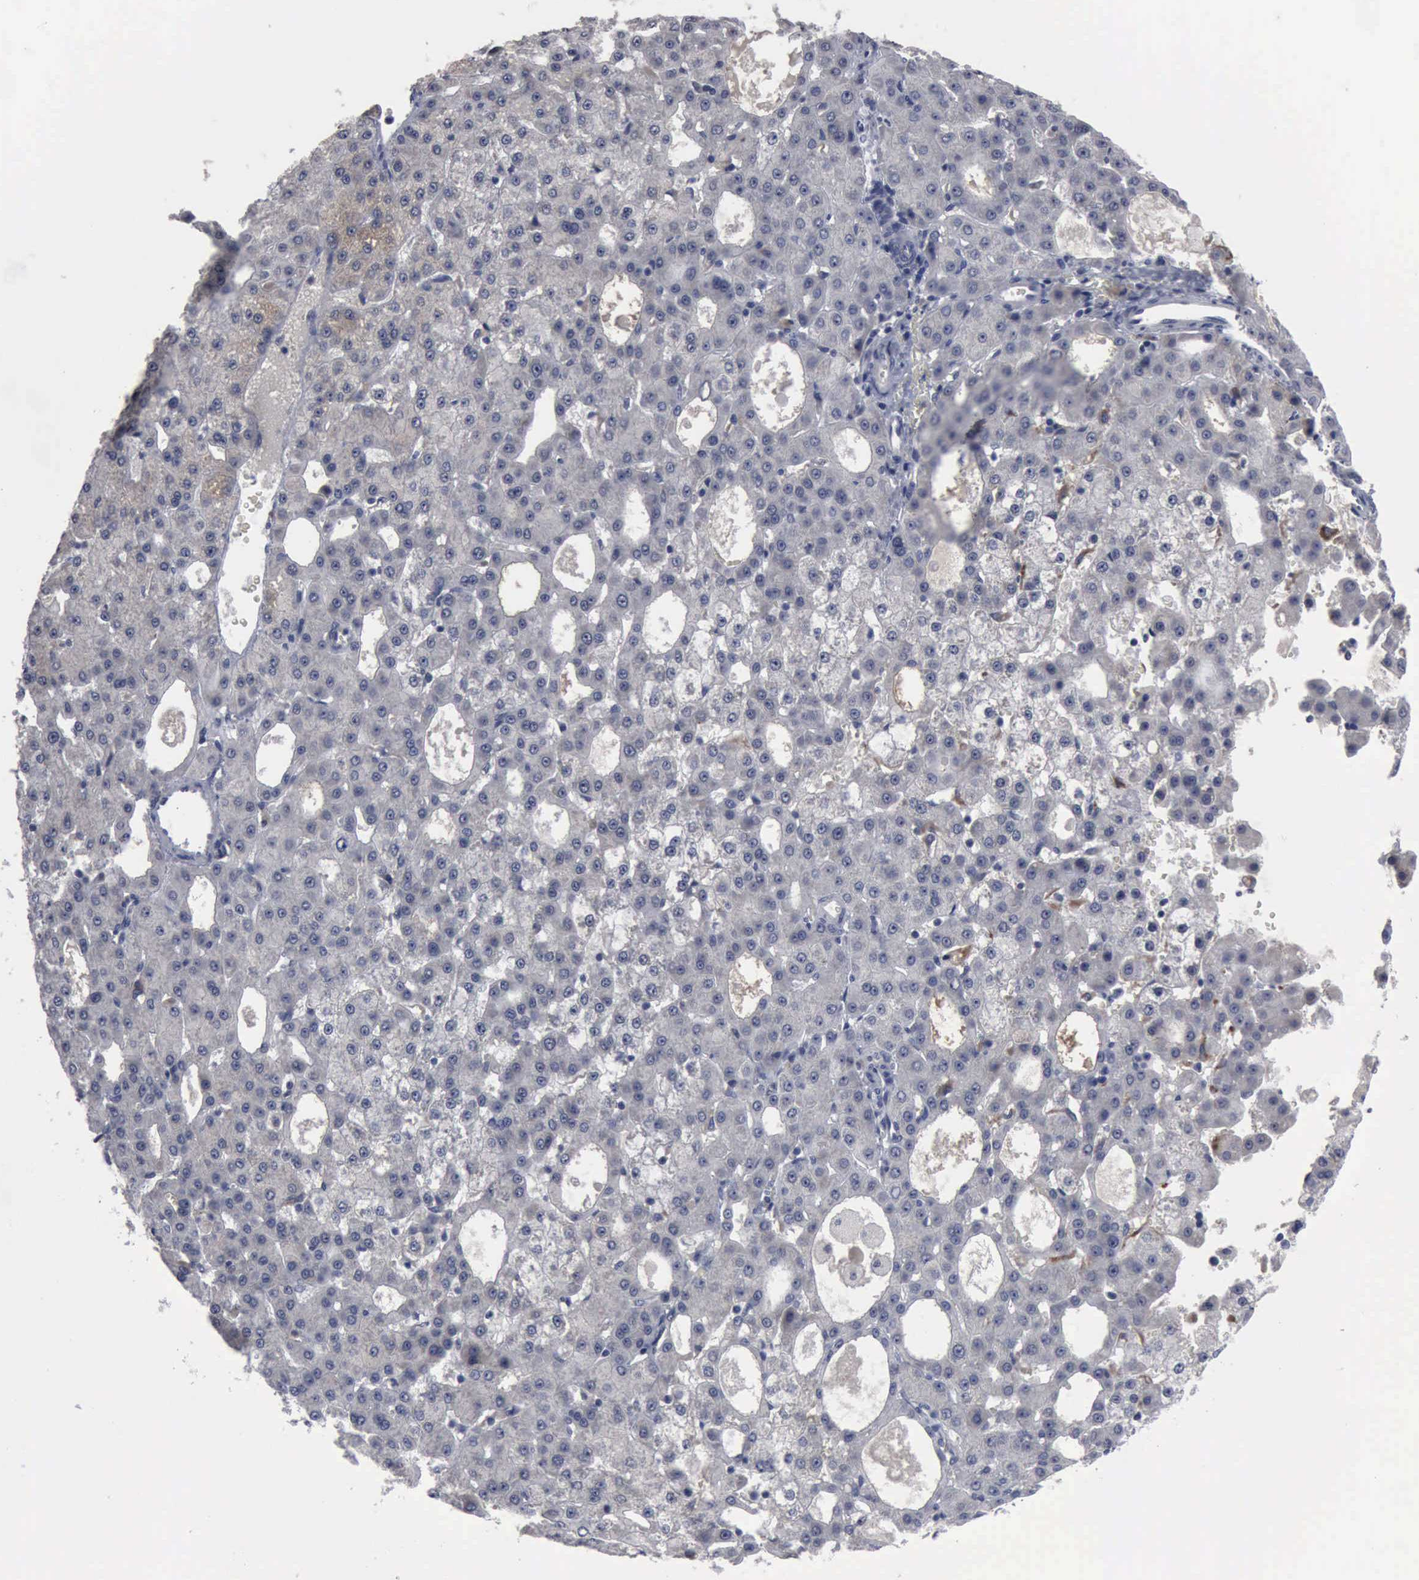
{"staining": {"intensity": "negative", "quantity": "none", "location": "none"}, "tissue": "liver cancer", "cell_type": "Tumor cells", "image_type": "cancer", "snomed": [{"axis": "morphology", "description": "Carcinoma, Hepatocellular, NOS"}, {"axis": "topography", "description": "Liver"}], "caption": "This is a histopathology image of IHC staining of liver cancer, which shows no expression in tumor cells.", "gene": "MYO18B", "patient": {"sex": "male", "age": 47}}